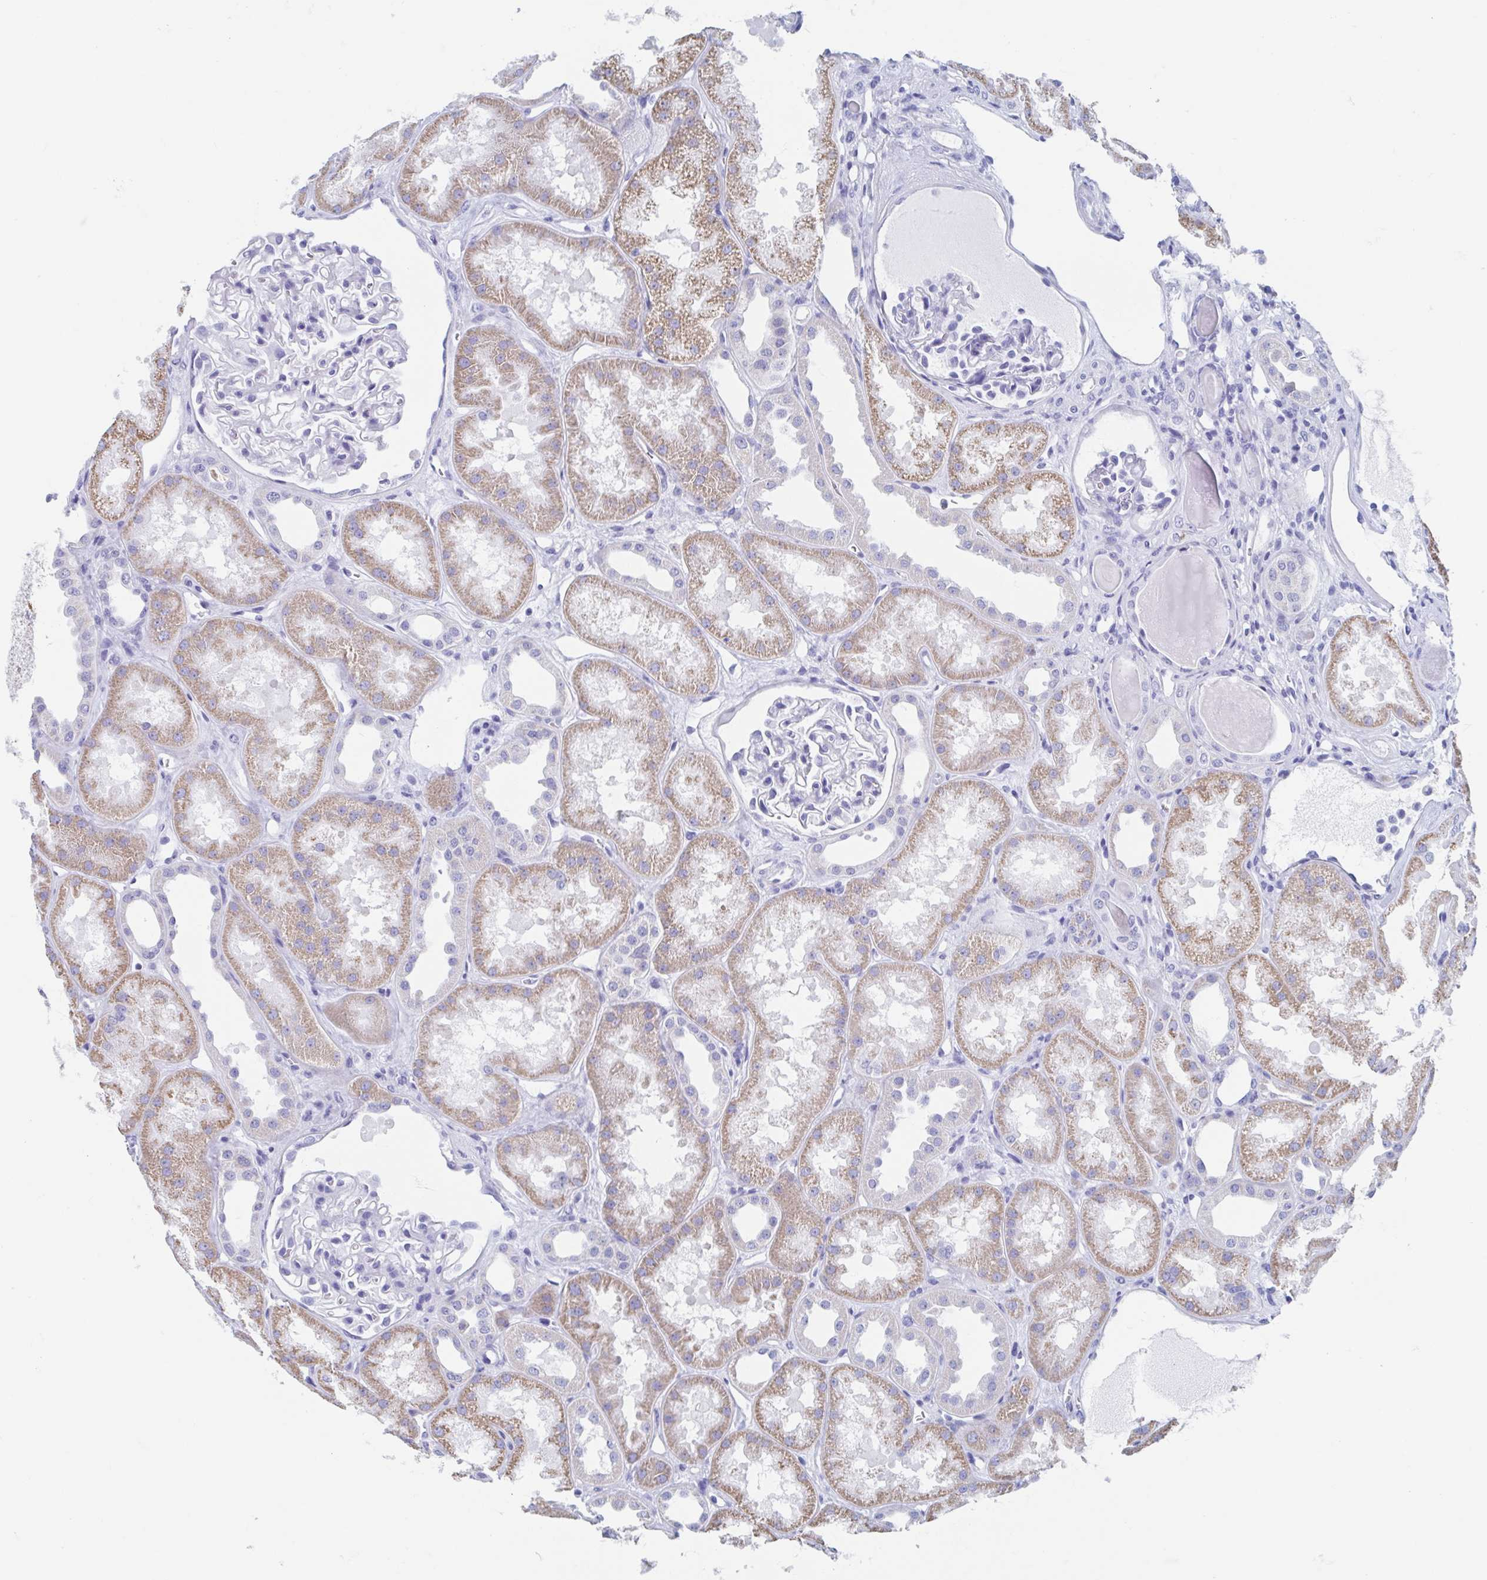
{"staining": {"intensity": "negative", "quantity": "none", "location": "none"}, "tissue": "kidney", "cell_type": "Cells in glomeruli", "image_type": "normal", "snomed": [{"axis": "morphology", "description": "Normal tissue, NOS"}, {"axis": "topography", "description": "Kidney"}], "caption": "Cells in glomeruli show no significant protein staining in unremarkable kidney.", "gene": "C10orf53", "patient": {"sex": "male", "age": 61}}